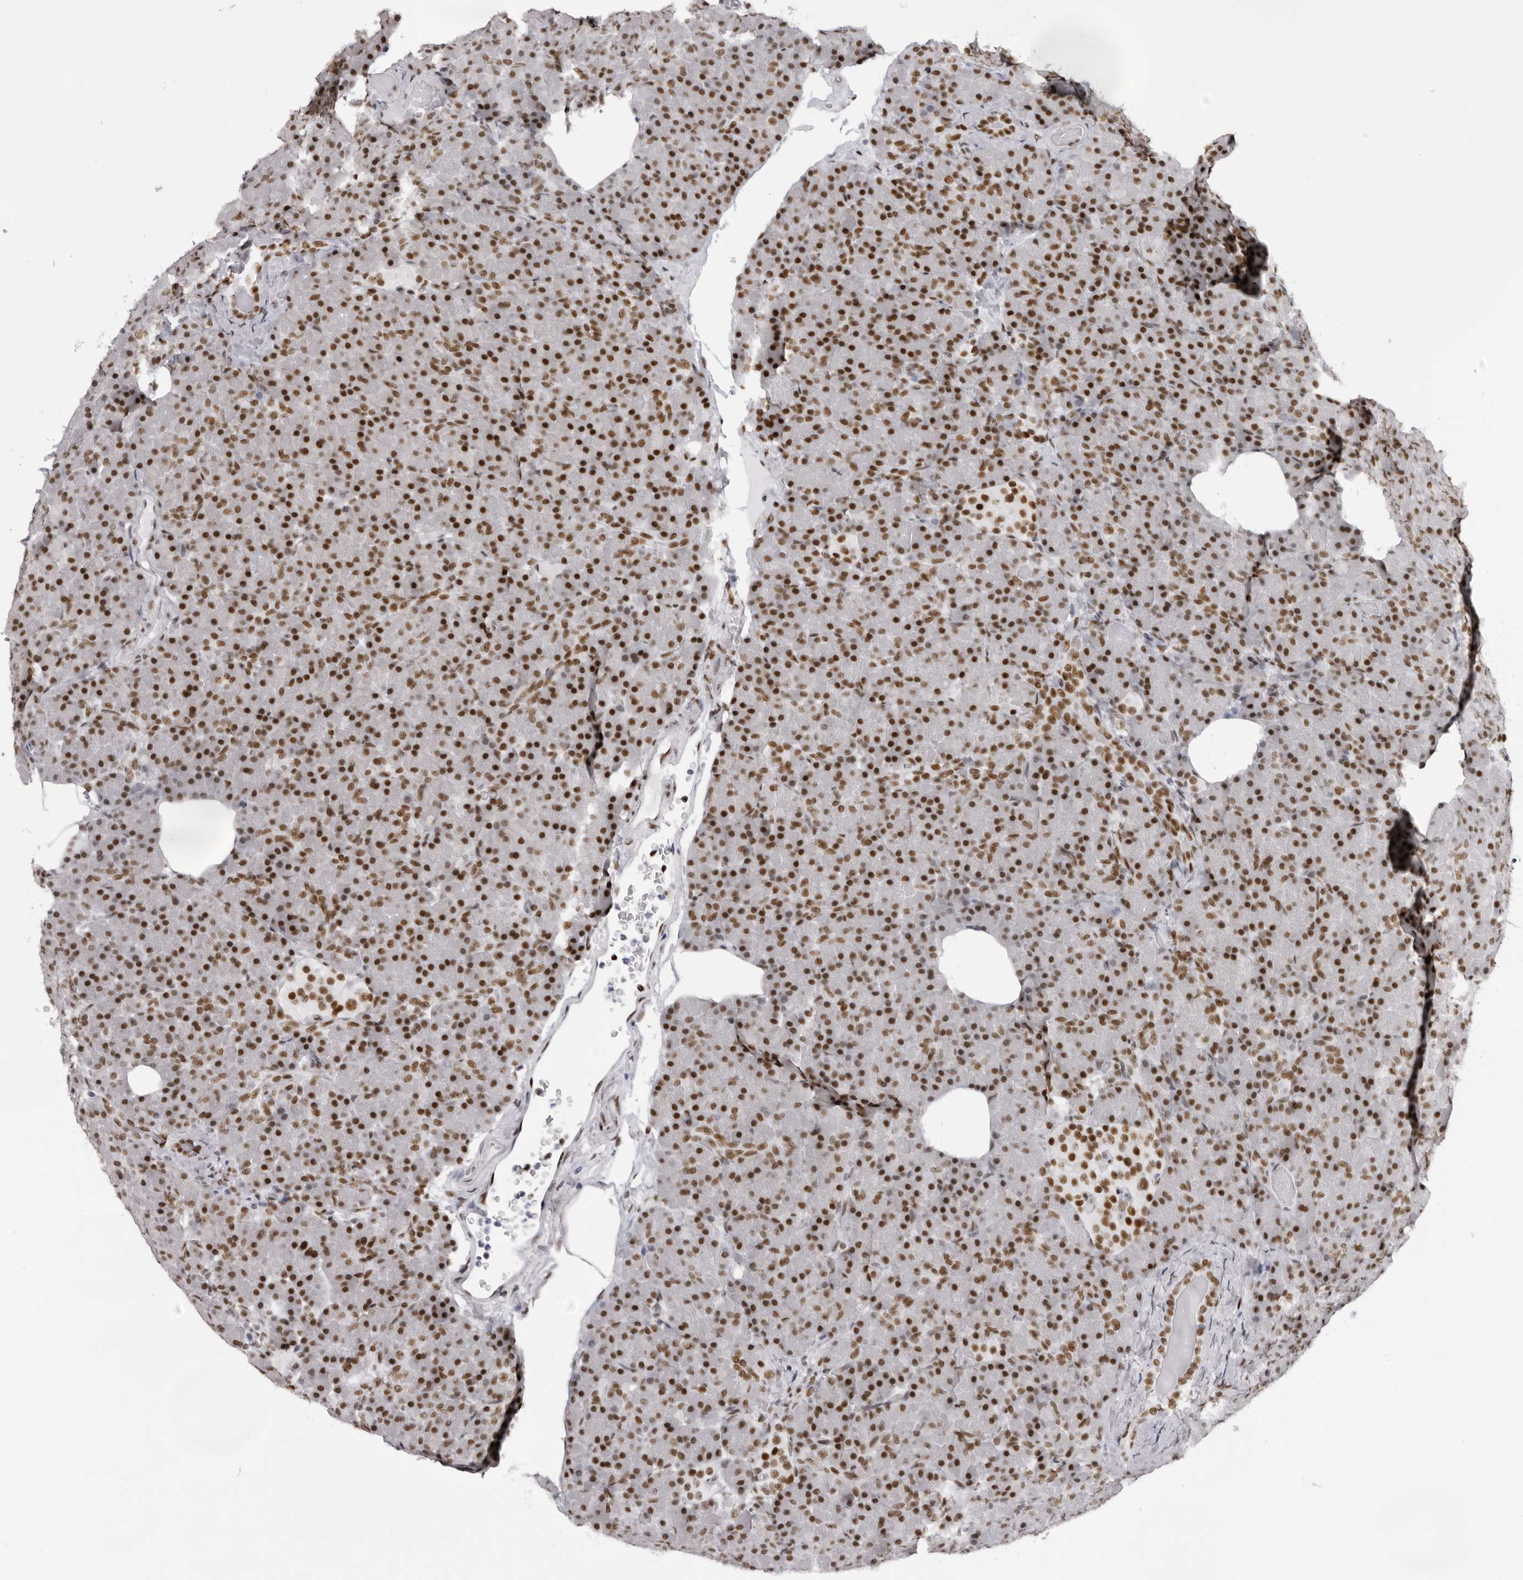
{"staining": {"intensity": "strong", "quantity": "25%-75%", "location": "nuclear"}, "tissue": "pancreas", "cell_type": "Exocrine glandular cells", "image_type": "normal", "snomed": [{"axis": "morphology", "description": "Normal tissue, NOS"}, {"axis": "topography", "description": "Pancreas"}], "caption": "Human pancreas stained with a brown dye exhibits strong nuclear positive staining in approximately 25%-75% of exocrine glandular cells.", "gene": "IRF2BP2", "patient": {"sex": "female", "age": 43}}